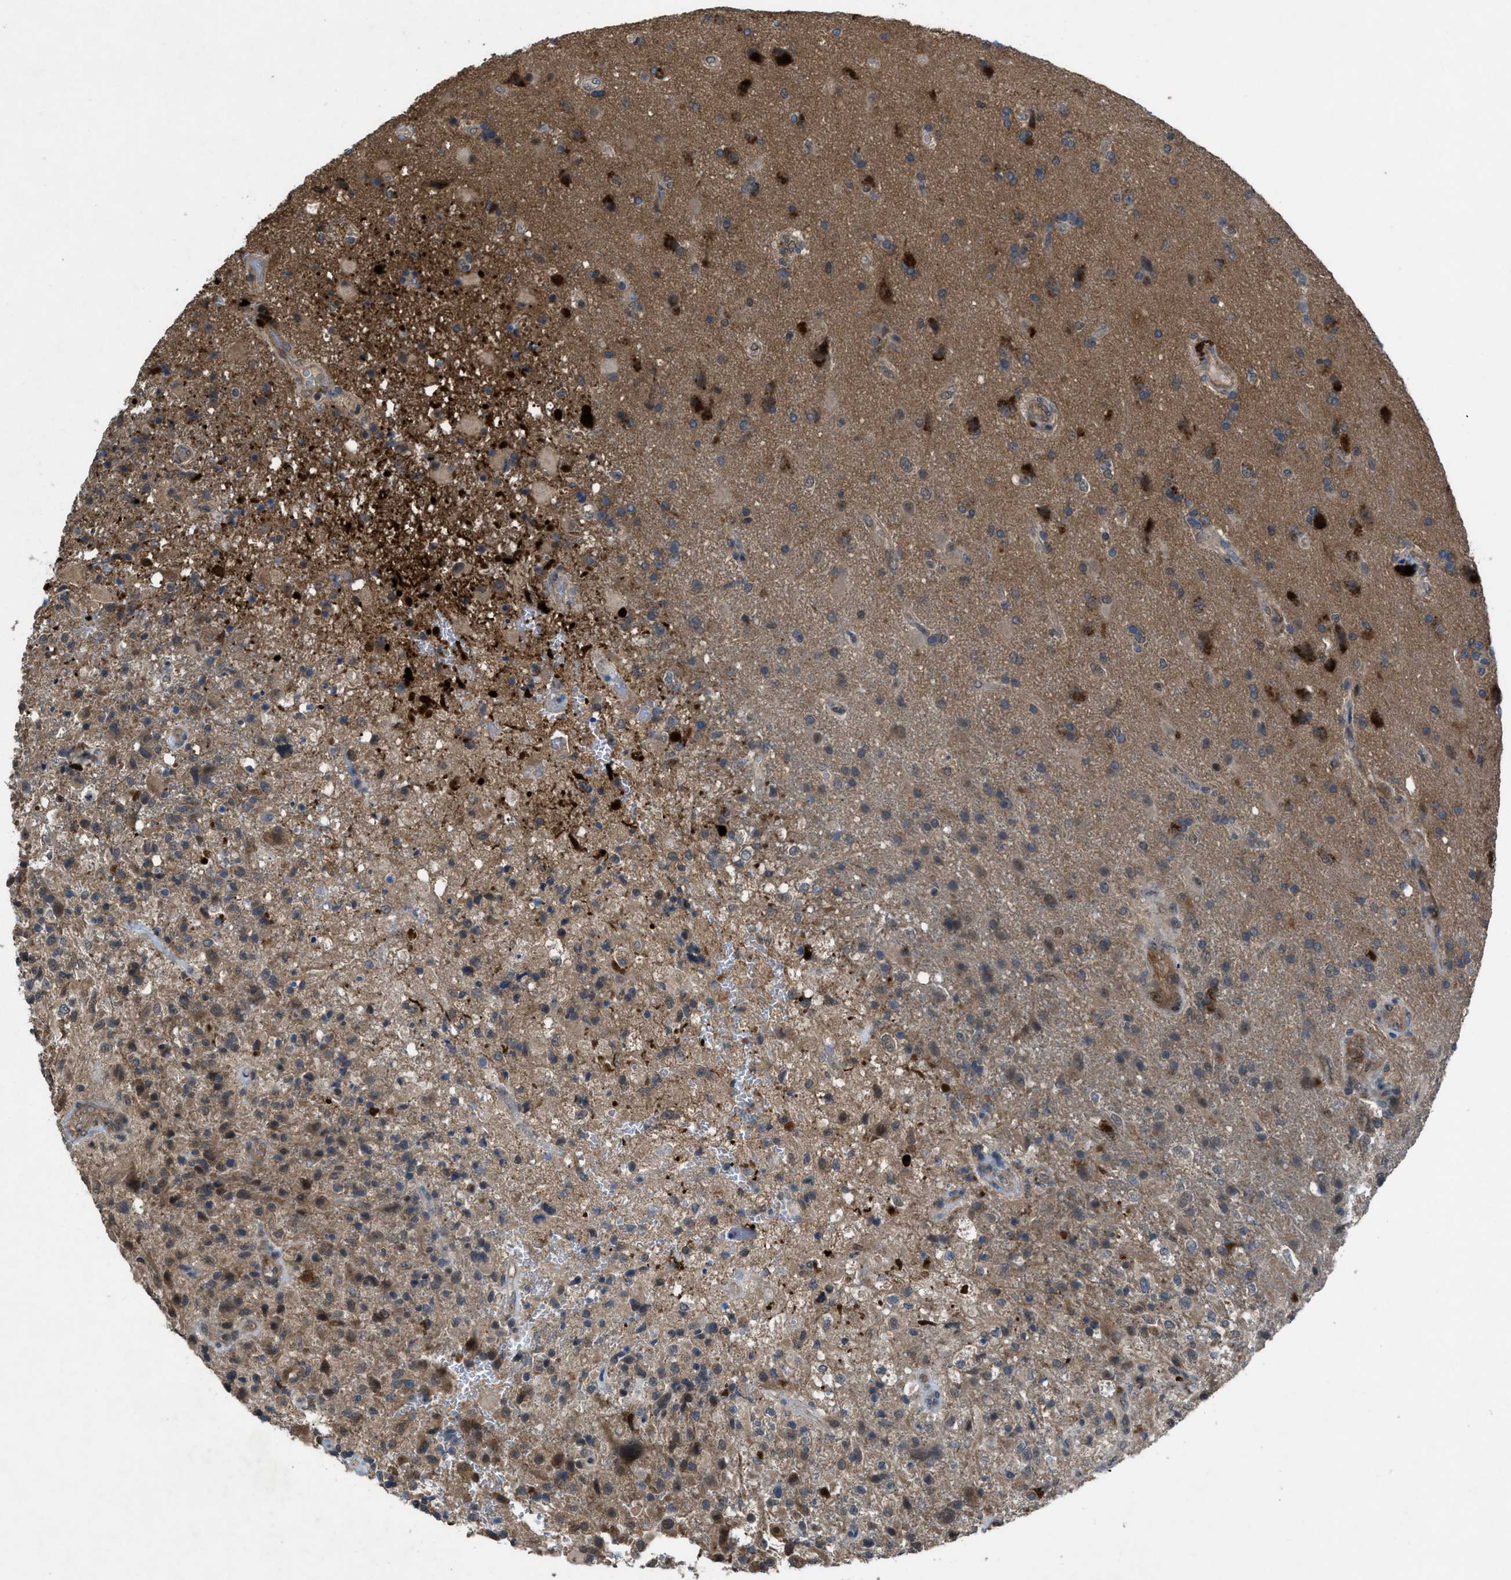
{"staining": {"intensity": "weak", "quantity": "<25%", "location": "cytoplasmic/membranous"}, "tissue": "glioma", "cell_type": "Tumor cells", "image_type": "cancer", "snomed": [{"axis": "morphology", "description": "Glioma, malignant, High grade"}, {"axis": "topography", "description": "Brain"}], "caption": "Human glioma stained for a protein using immunohistochemistry demonstrates no expression in tumor cells.", "gene": "PLAA", "patient": {"sex": "male", "age": 72}}